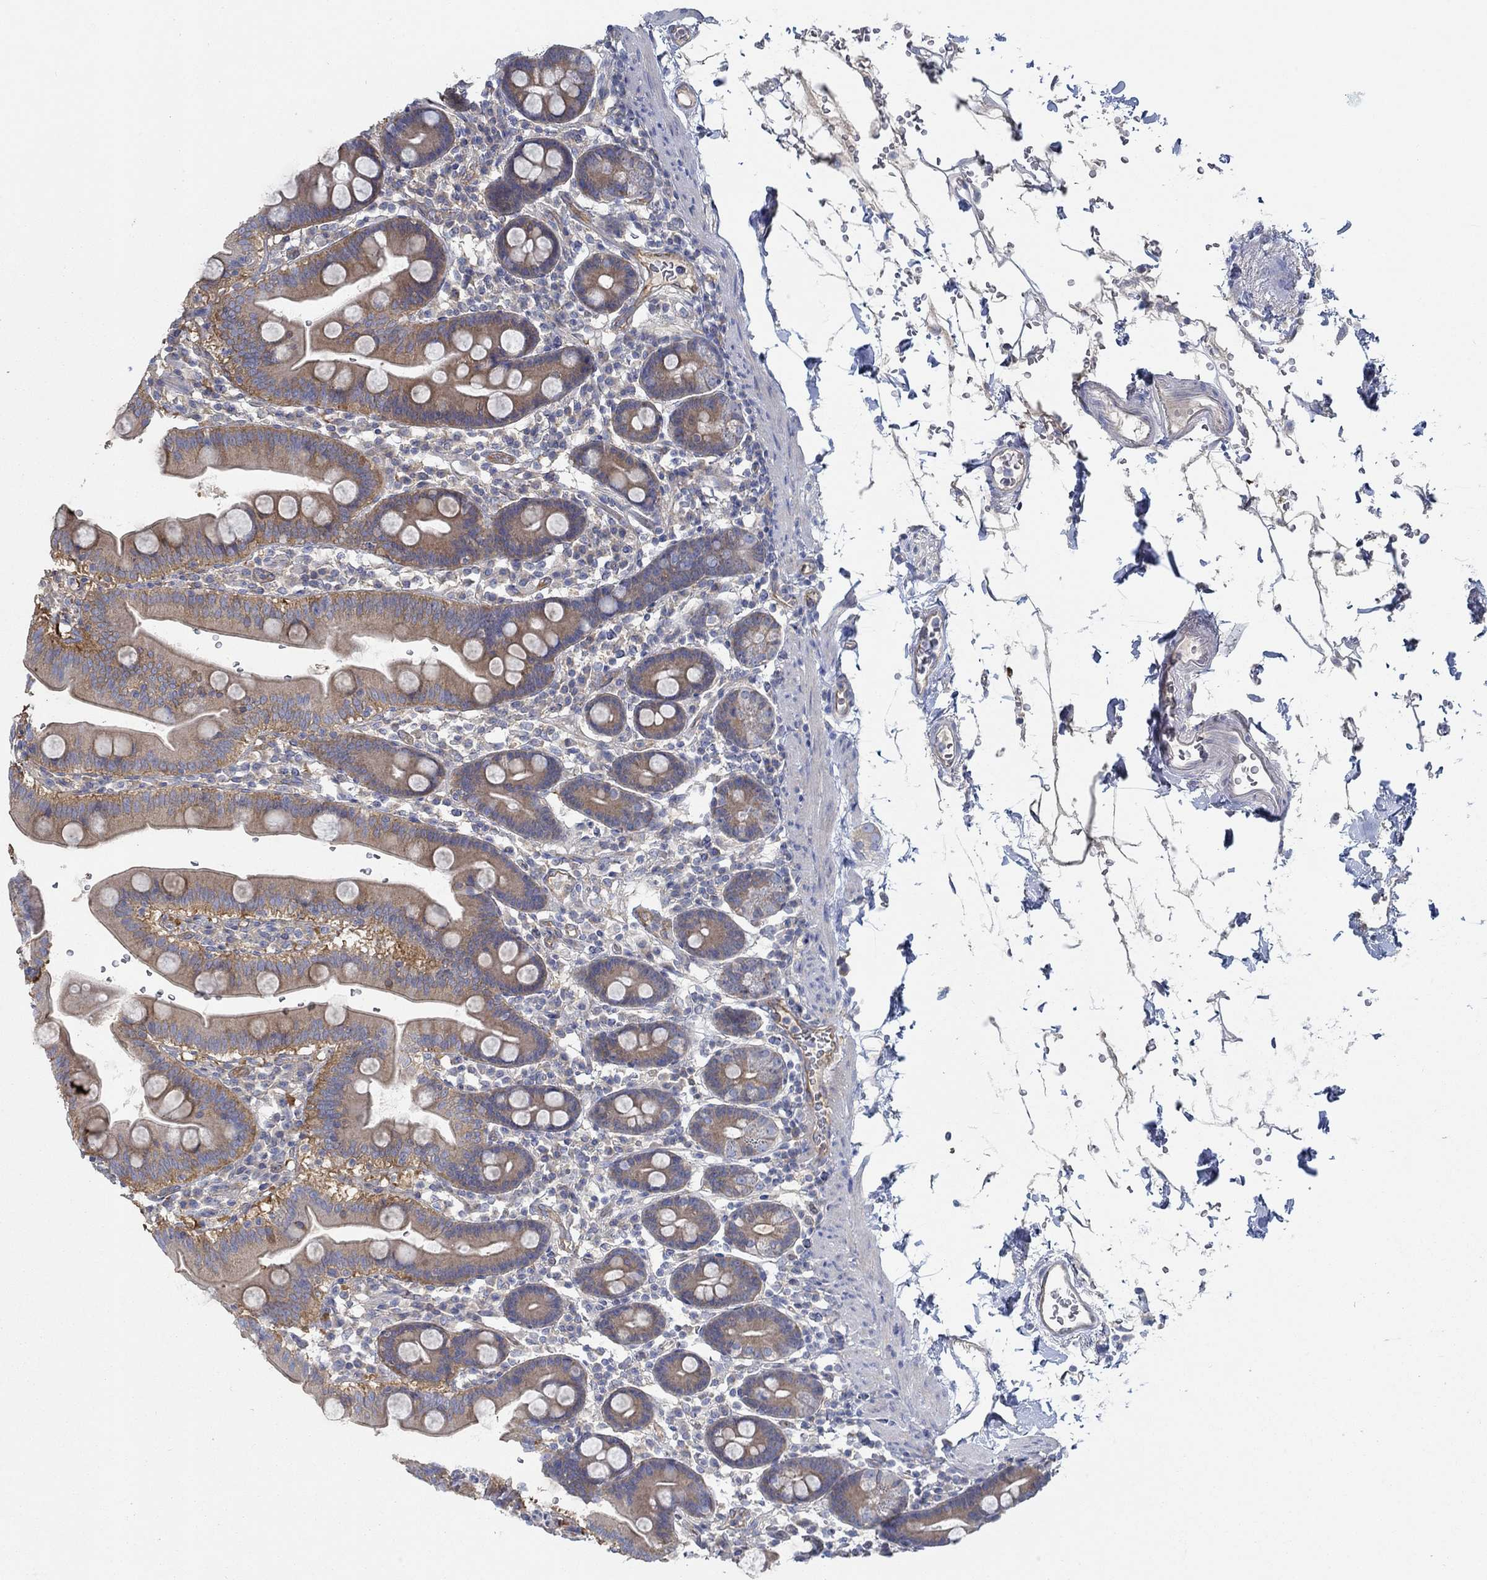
{"staining": {"intensity": "moderate", "quantity": "25%-75%", "location": "cytoplasmic/membranous"}, "tissue": "duodenum", "cell_type": "Glandular cells", "image_type": "normal", "snomed": [{"axis": "morphology", "description": "Normal tissue, NOS"}, {"axis": "topography", "description": "Duodenum"}], "caption": "High-magnification brightfield microscopy of normal duodenum stained with DAB (3,3'-diaminobenzidine) (brown) and counterstained with hematoxylin (blue). glandular cells exhibit moderate cytoplasmic/membranous positivity is seen in approximately25%-75% of cells. The staining was performed using DAB, with brown indicating positive protein expression. Nuclei are stained blue with hematoxylin.", "gene": "SPAG9", "patient": {"sex": "male", "age": 59}}